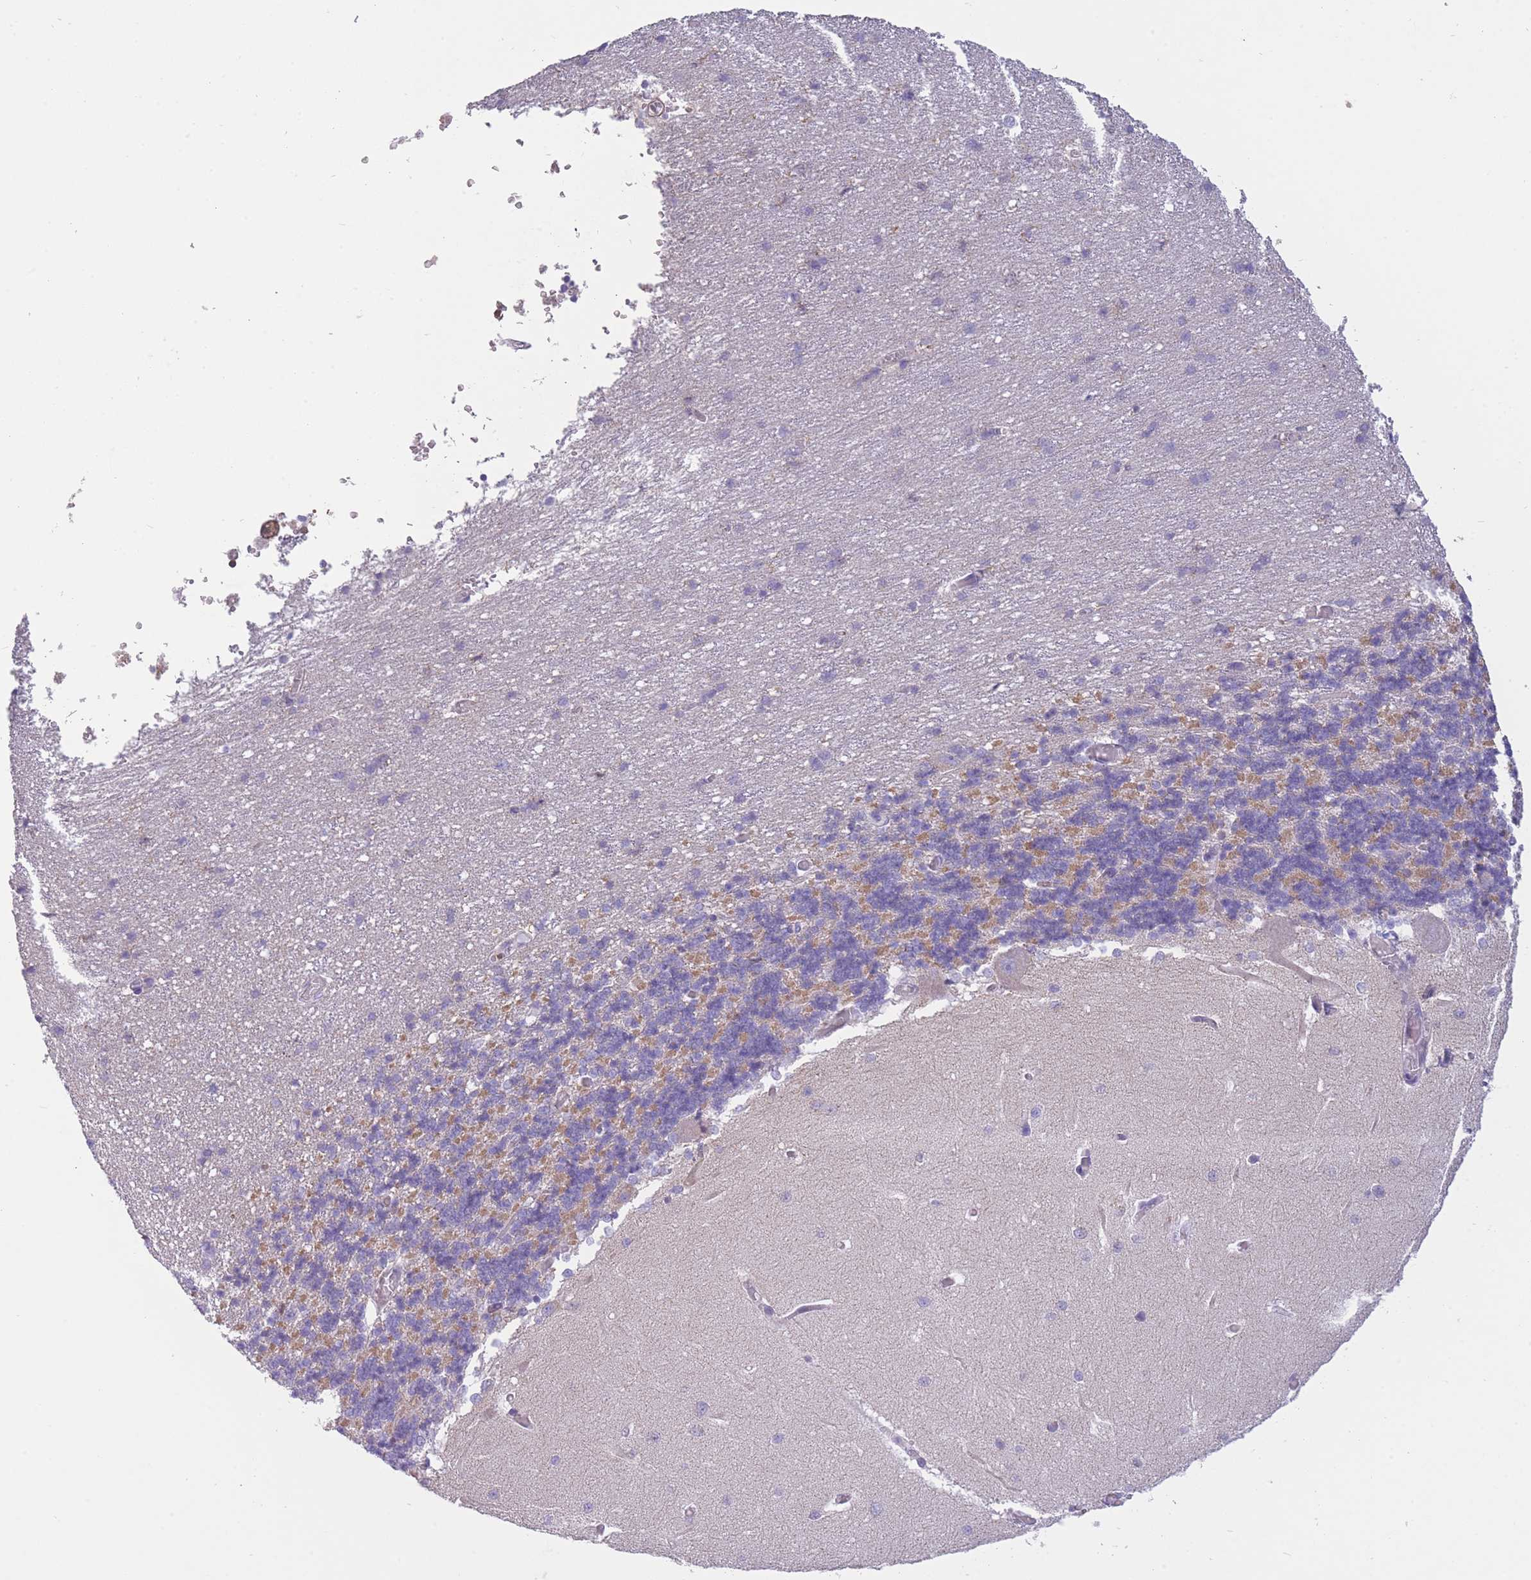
{"staining": {"intensity": "negative", "quantity": "none", "location": "none"}, "tissue": "cerebellum", "cell_type": "Cells in granular layer", "image_type": "normal", "snomed": [{"axis": "morphology", "description": "Normal tissue, NOS"}, {"axis": "topography", "description": "Cerebellum"}], "caption": "The histopathology image shows no staining of cells in granular layer in benign cerebellum.", "gene": "PDHA1", "patient": {"sex": "male", "age": 37}}